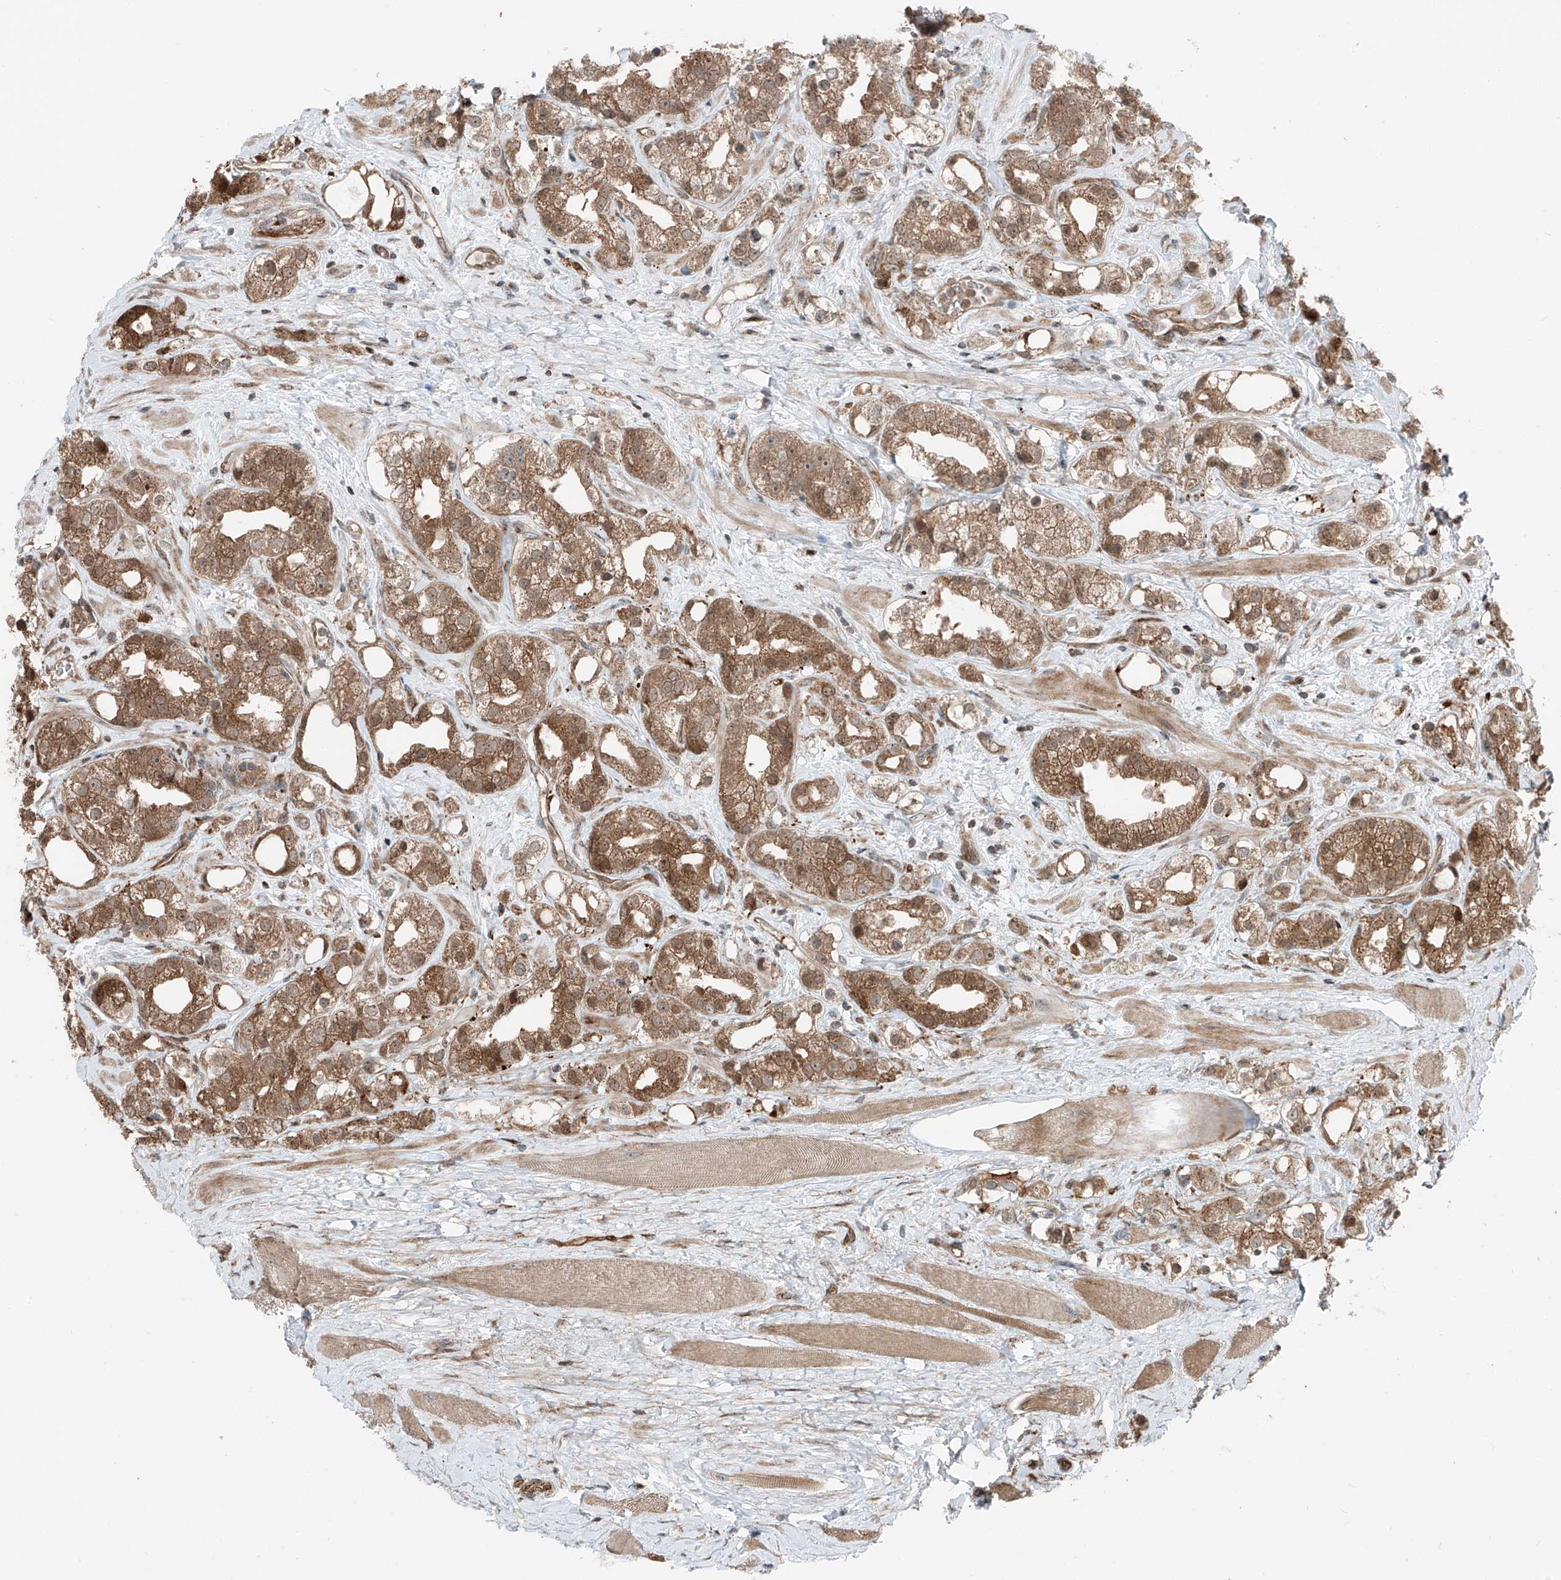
{"staining": {"intensity": "moderate", "quantity": ">75%", "location": "cytoplasmic/membranous"}, "tissue": "prostate cancer", "cell_type": "Tumor cells", "image_type": "cancer", "snomed": [{"axis": "morphology", "description": "Adenocarcinoma, NOS"}, {"axis": "topography", "description": "Prostate"}], "caption": "Immunohistochemistry of human prostate cancer (adenocarcinoma) reveals medium levels of moderate cytoplasmic/membranous expression in about >75% of tumor cells.", "gene": "USP48", "patient": {"sex": "male", "age": 79}}